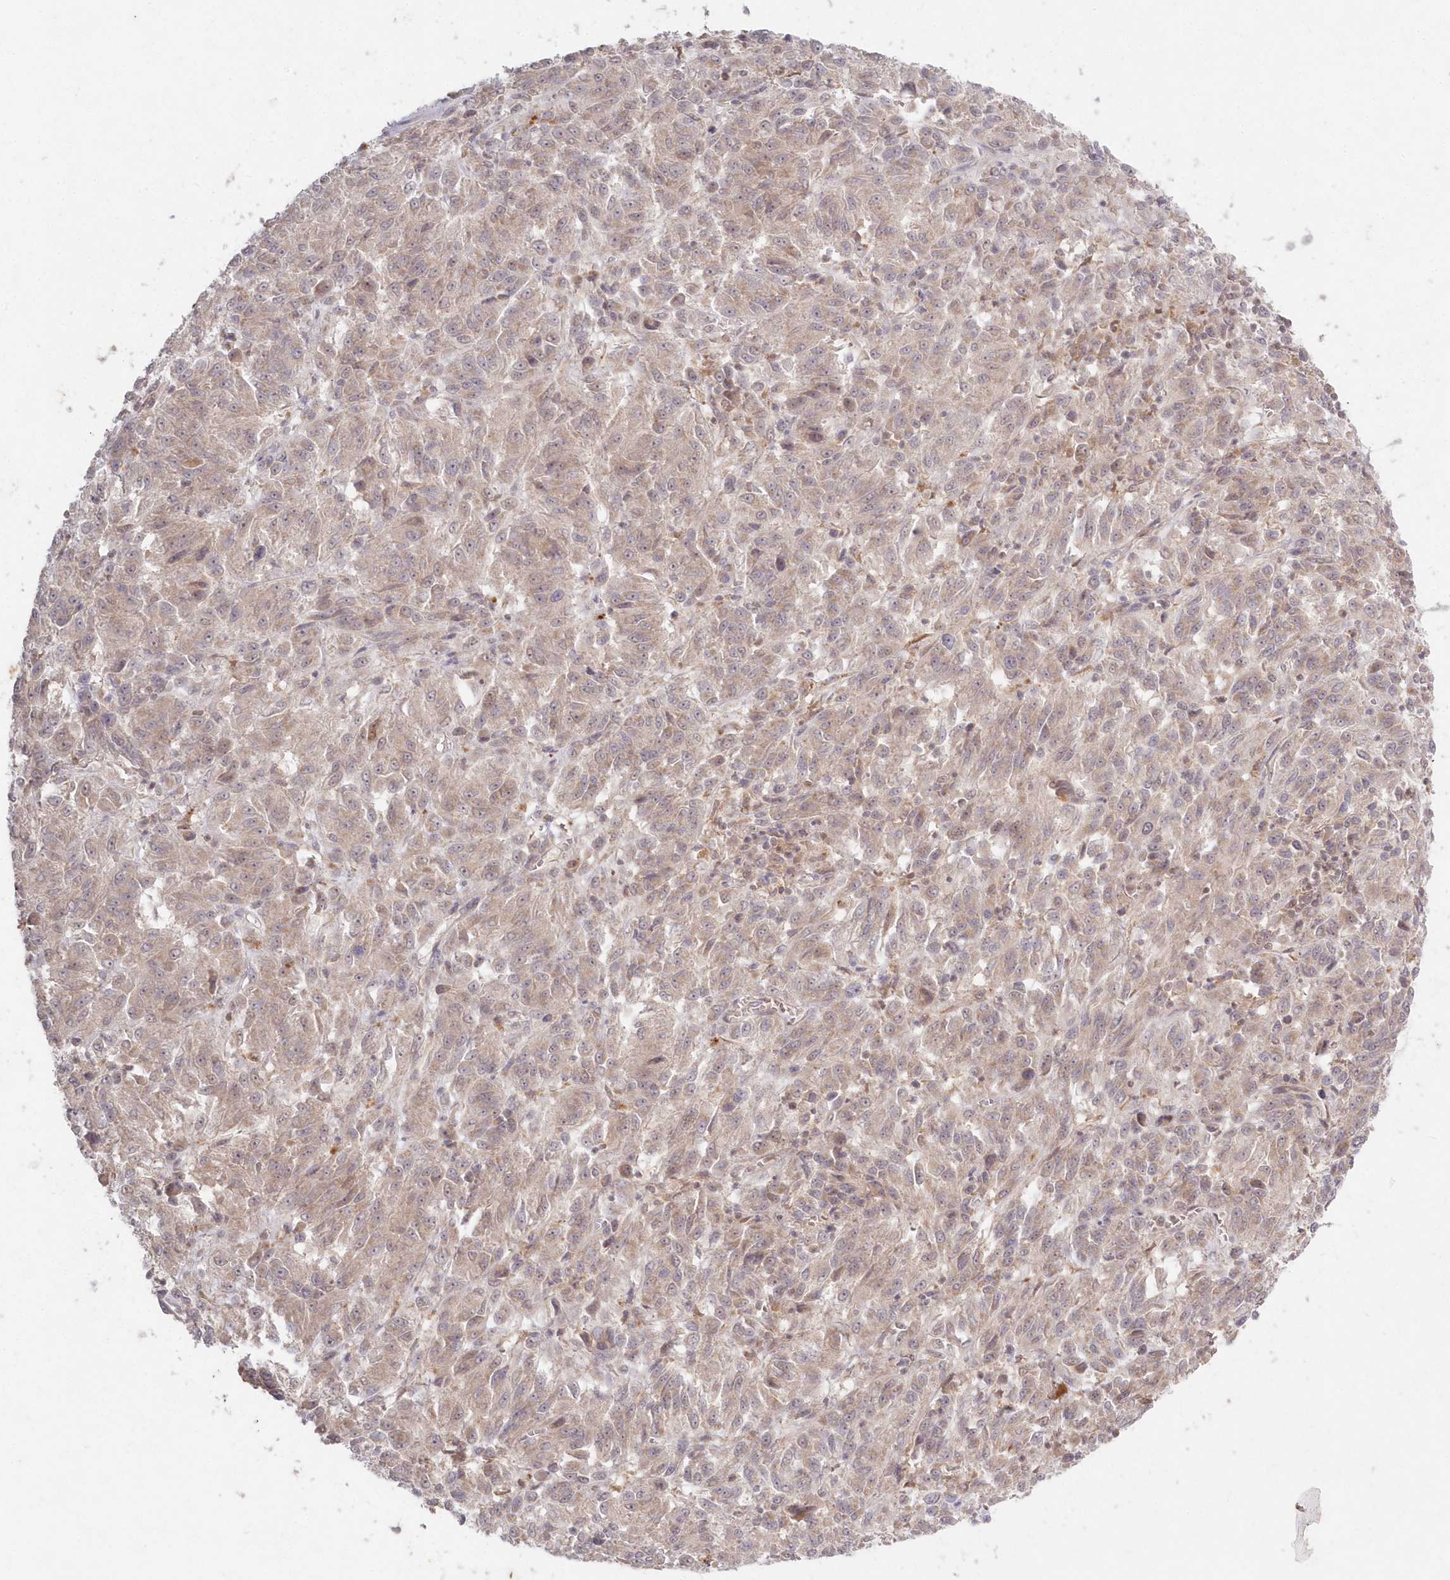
{"staining": {"intensity": "weak", "quantity": "<25%", "location": "nuclear"}, "tissue": "melanoma", "cell_type": "Tumor cells", "image_type": "cancer", "snomed": [{"axis": "morphology", "description": "Malignant melanoma, Metastatic site"}, {"axis": "topography", "description": "Lung"}], "caption": "Immunohistochemistry photomicrograph of human malignant melanoma (metastatic site) stained for a protein (brown), which displays no positivity in tumor cells.", "gene": "ASCC1", "patient": {"sex": "male", "age": 64}}